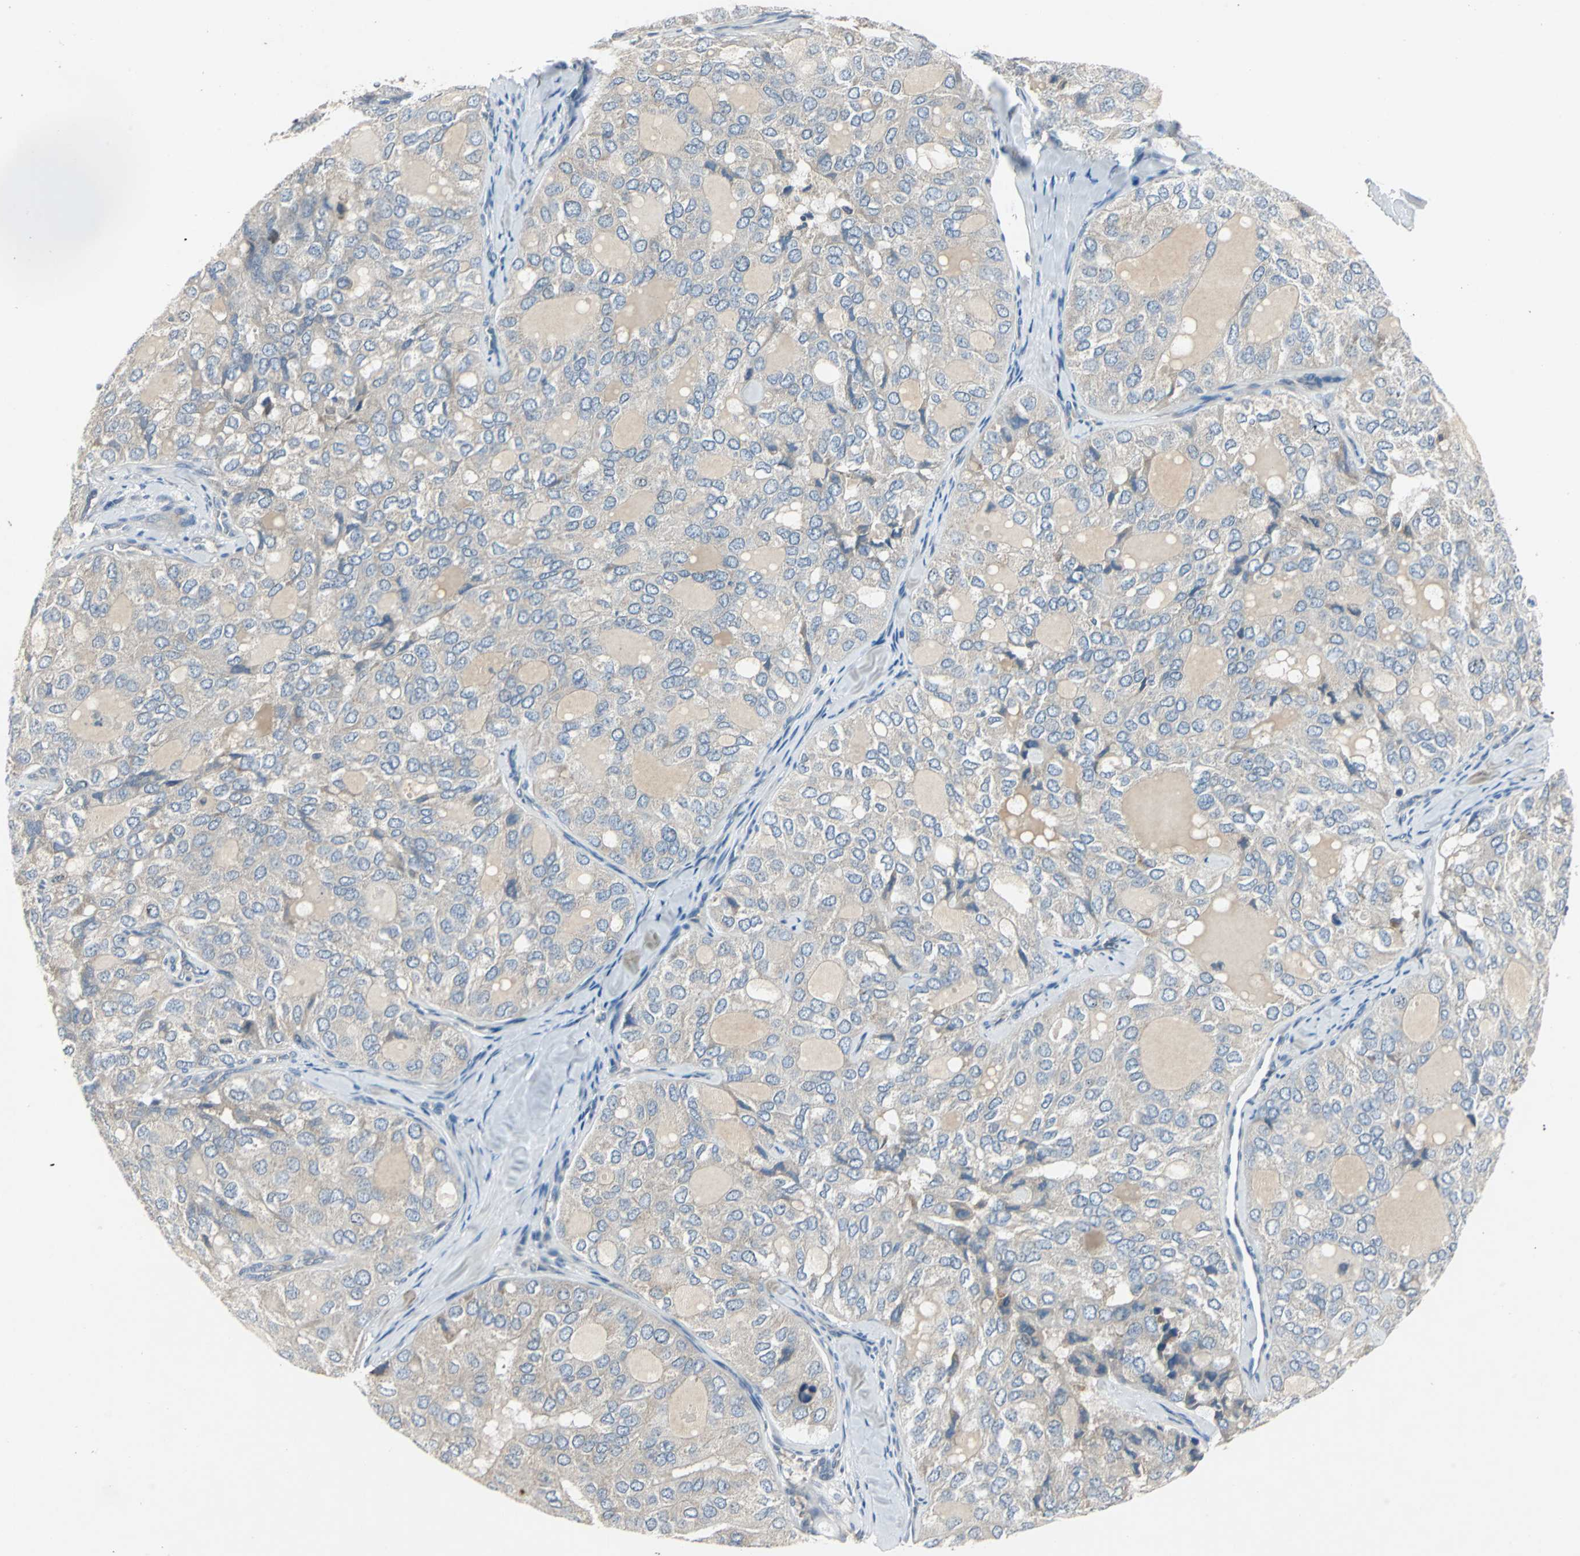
{"staining": {"intensity": "weak", "quantity": ">75%", "location": "cytoplasmic/membranous"}, "tissue": "thyroid cancer", "cell_type": "Tumor cells", "image_type": "cancer", "snomed": [{"axis": "morphology", "description": "Follicular adenoma carcinoma, NOS"}, {"axis": "topography", "description": "Thyroid gland"}], "caption": "Immunohistochemical staining of human thyroid follicular adenoma carcinoma displays low levels of weak cytoplasmic/membranous protein staining in about >75% of tumor cells.", "gene": "SLC2A13", "patient": {"sex": "male", "age": 75}}